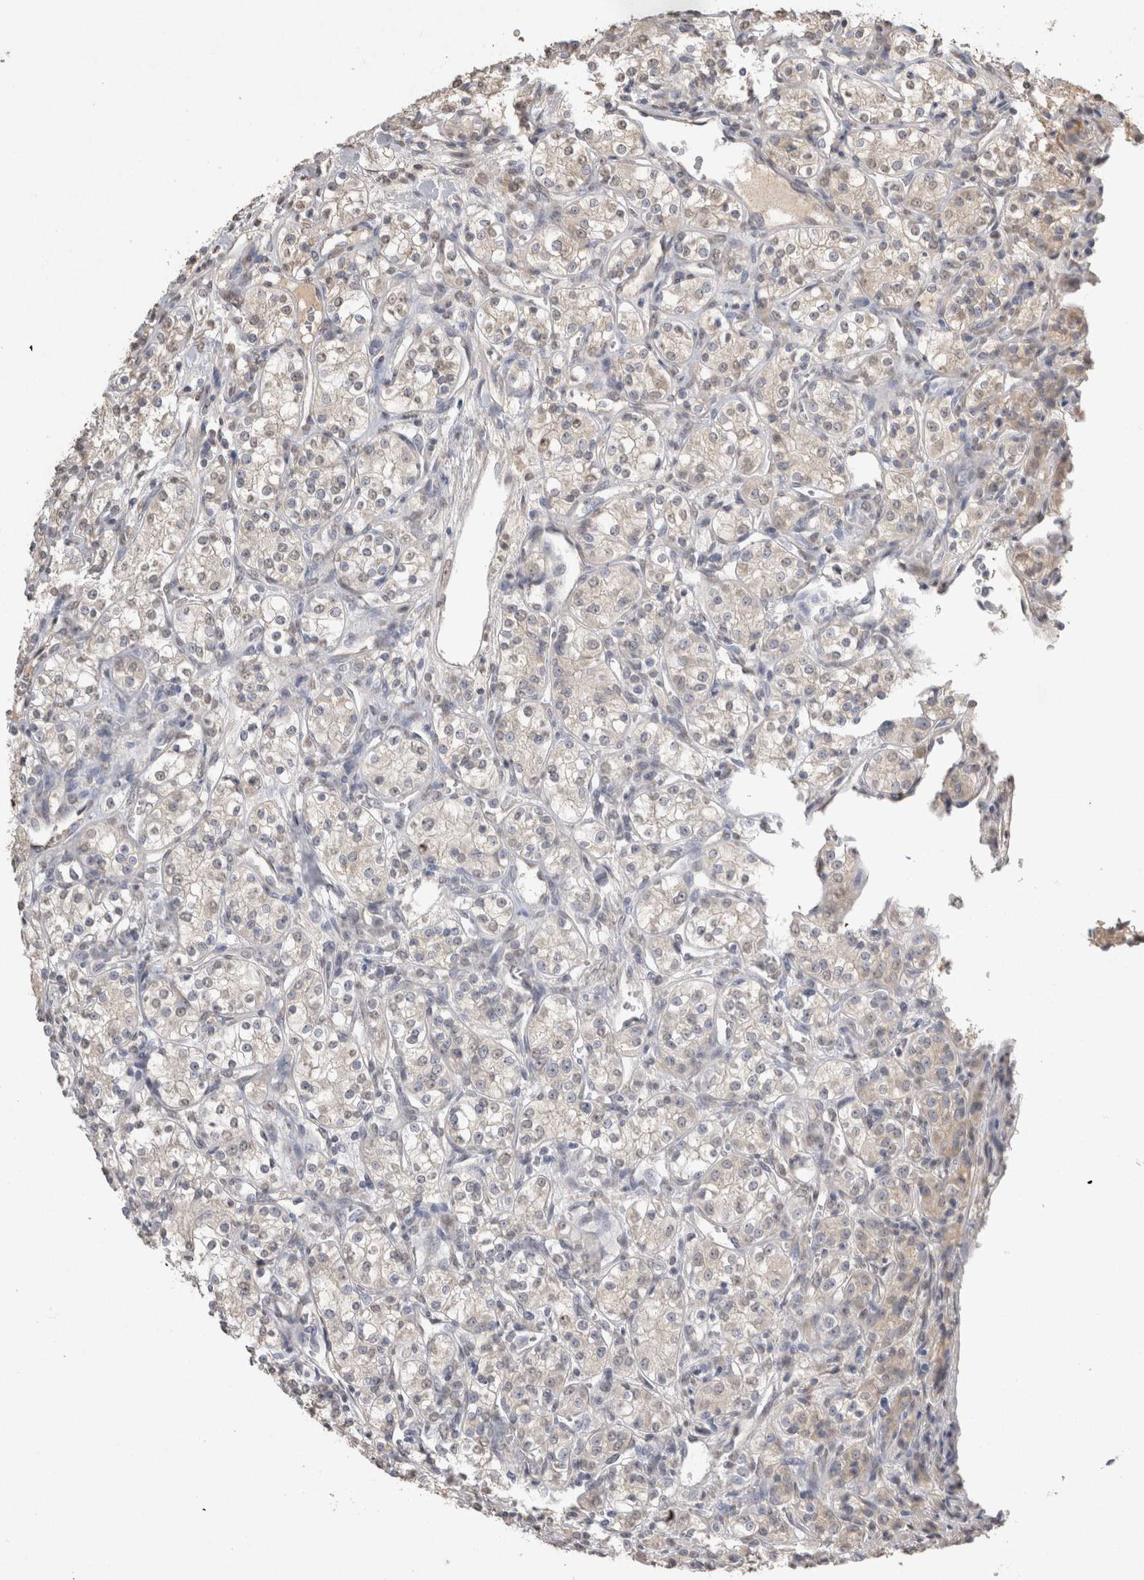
{"staining": {"intensity": "weak", "quantity": "<25%", "location": "cytoplasmic/membranous"}, "tissue": "renal cancer", "cell_type": "Tumor cells", "image_type": "cancer", "snomed": [{"axis": "morphology", "description": "Adenocarcinoma, NOS"}, {"axis": "topography", "description": "Kidney"}], "caption": "An image of human renal cancer (adenocarcinoma) is negative for staining in tumor cells.", "gene": "NAALADL2", "patient": {"sex": "male", "age": 77}}